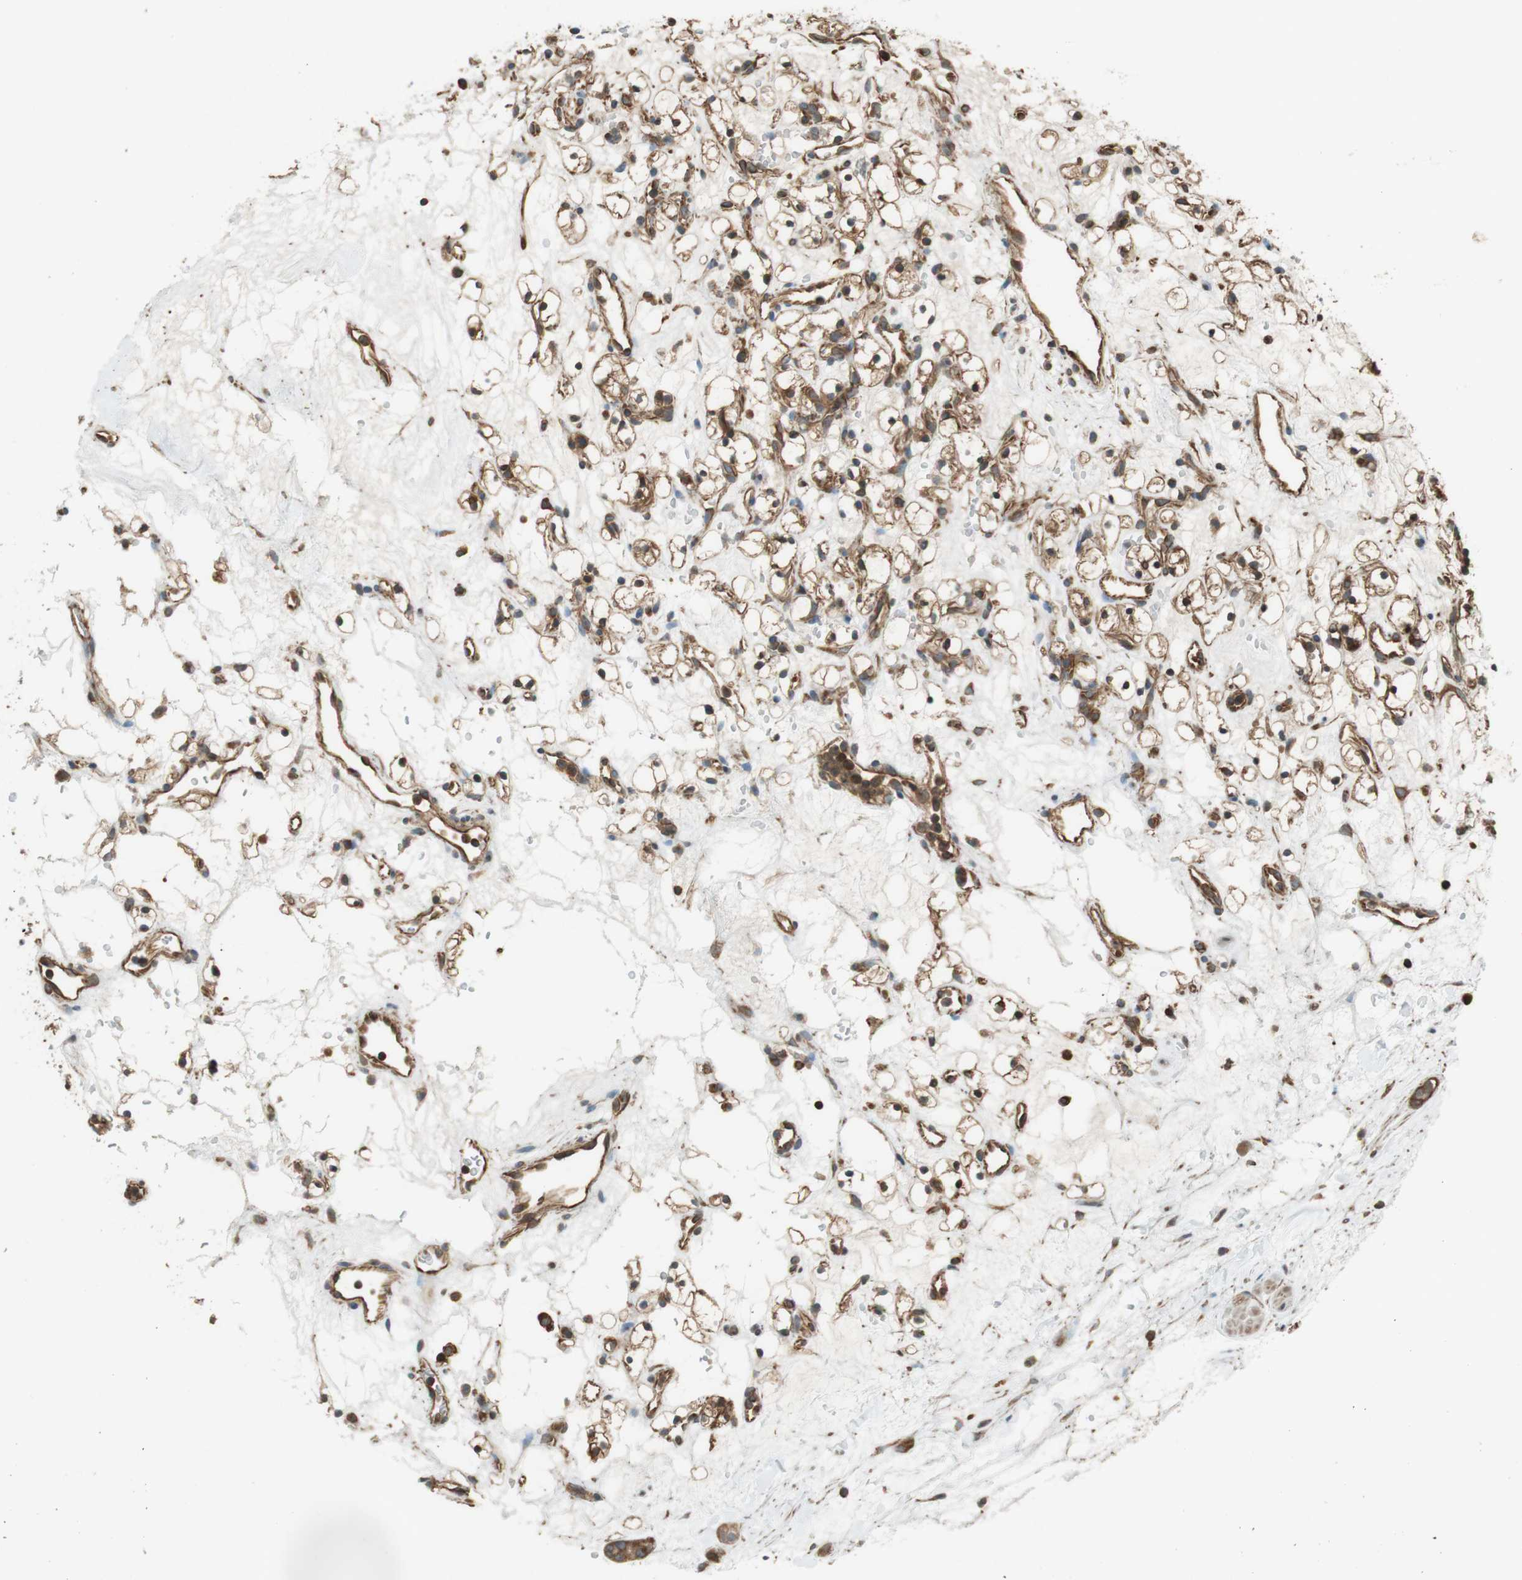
{"staining": {"intensity": "moderate", "quantity": ">75%", "location": "cytoplasmic/membranous"}, "tissue": "renal cancer", "cell_type": "Tumor cells", "image_type": "cancer", "snomed": [{"axis": "morphology", "description": "Adenocarcinoma, NOS"}, {"axis": "topography", "description": "Kidney"}], "caption": "Protein expression analysis of renal cancer (adenocarcinoma) displays moderate cytoplasmic/membranous staining in approximately >75% of tumor cells. The protein is shown in brown color, while the nuclei are stained blue.", "gene": "PA2G4", "patient": {"sex": "female", "age": 60}}